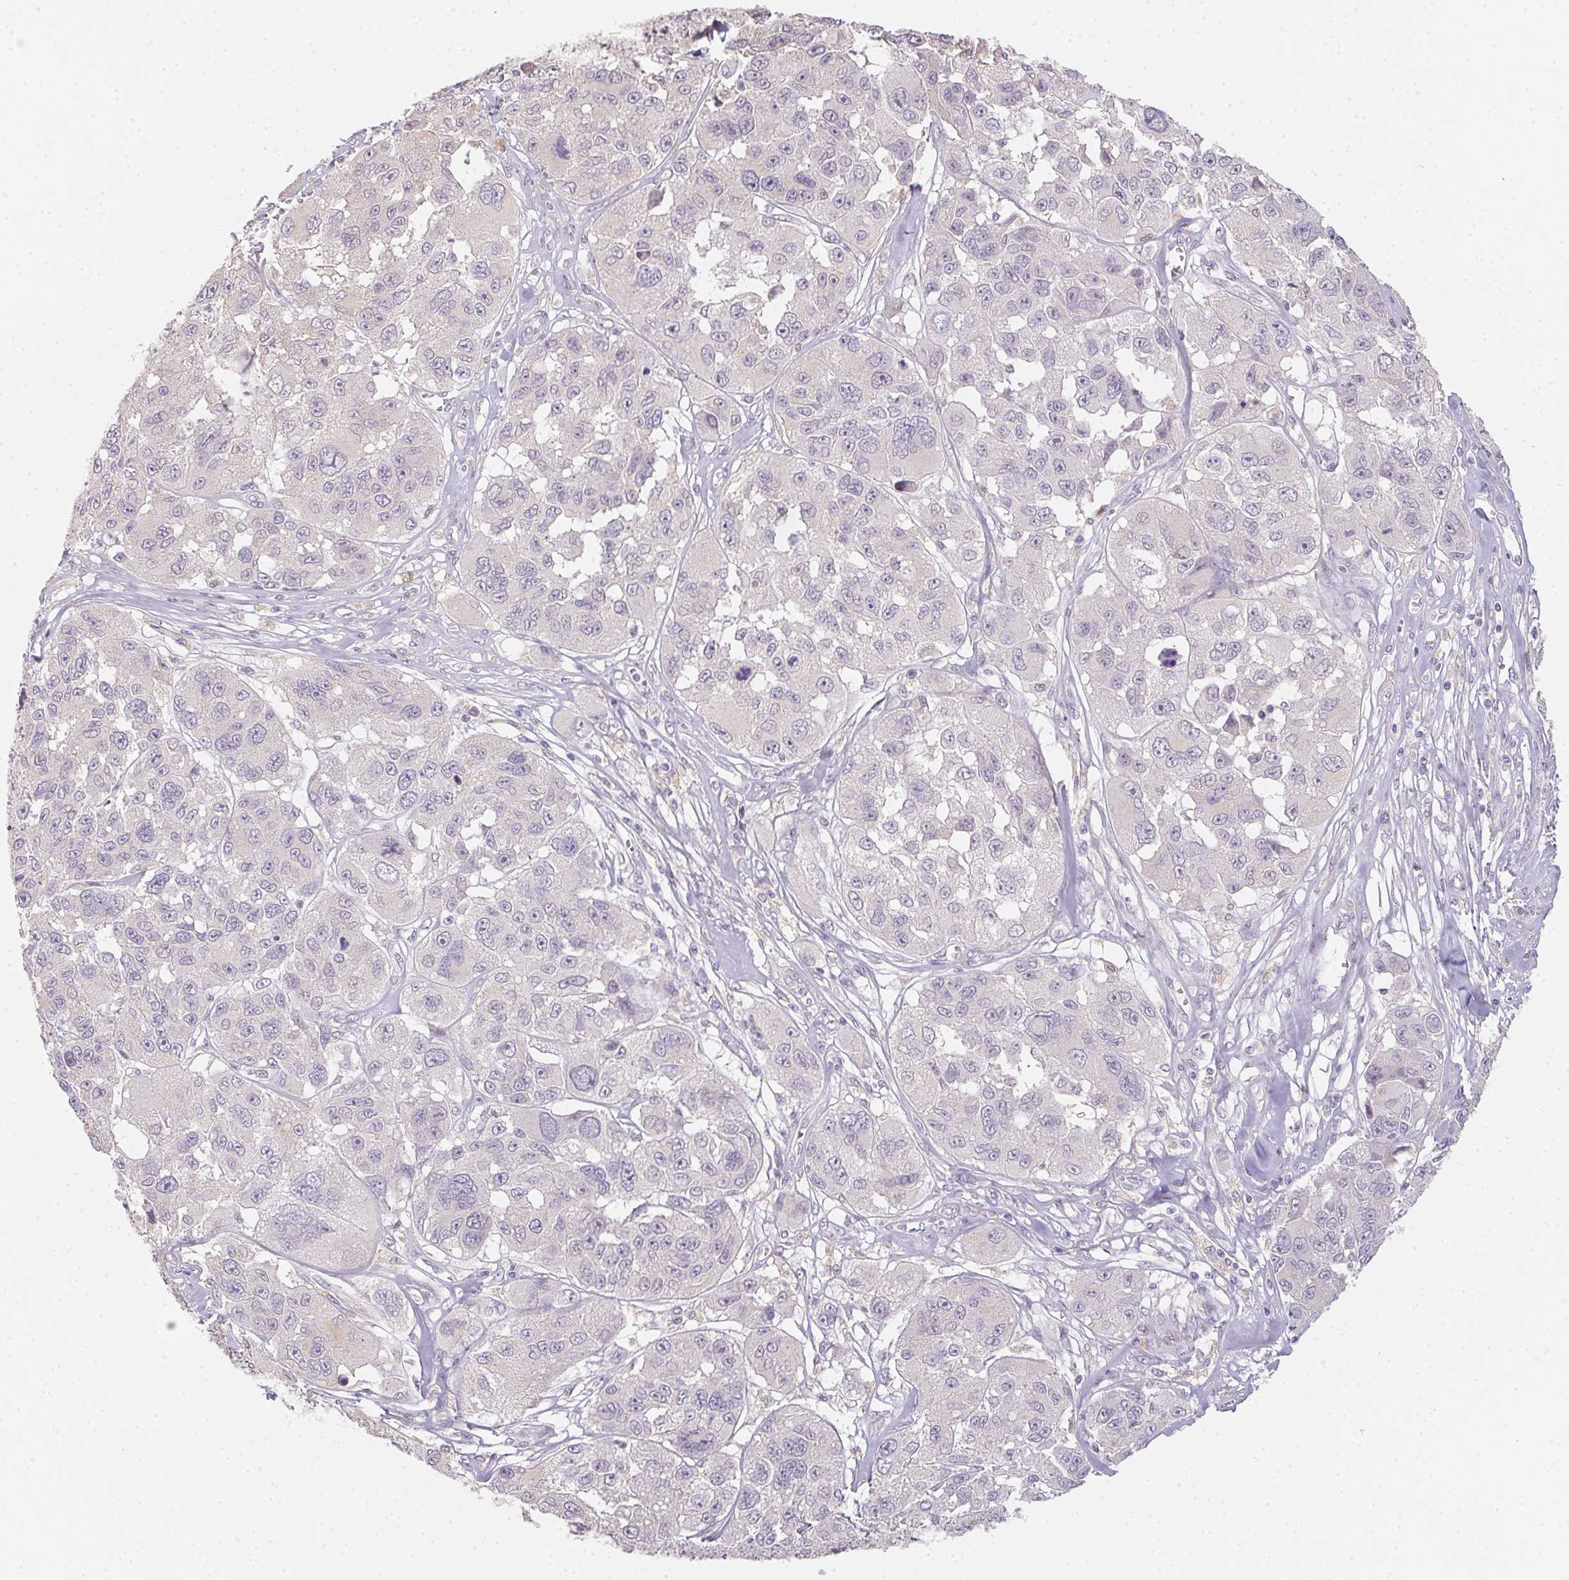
{"staining": {"intensity": "negative", "quantity": "none", "location": "none"}, "tissue": "melanoma", "cell_type": "Tumor cells", "image_type": "cancer", "snomed": [{"axis": "morphology", "description": "Malignant melanoma, NOS"}, {"axis": "topography", "description": "Skin"}], "caption": "A high-resolution histopathology image shows IHC staining of malignant melanoma, which reveals no significant expression in tumor cells. (IHC, brightfield microscopy, high magnification).", "gene": "SLC6A18", "patient": {"sex": "female", "age": 66}}